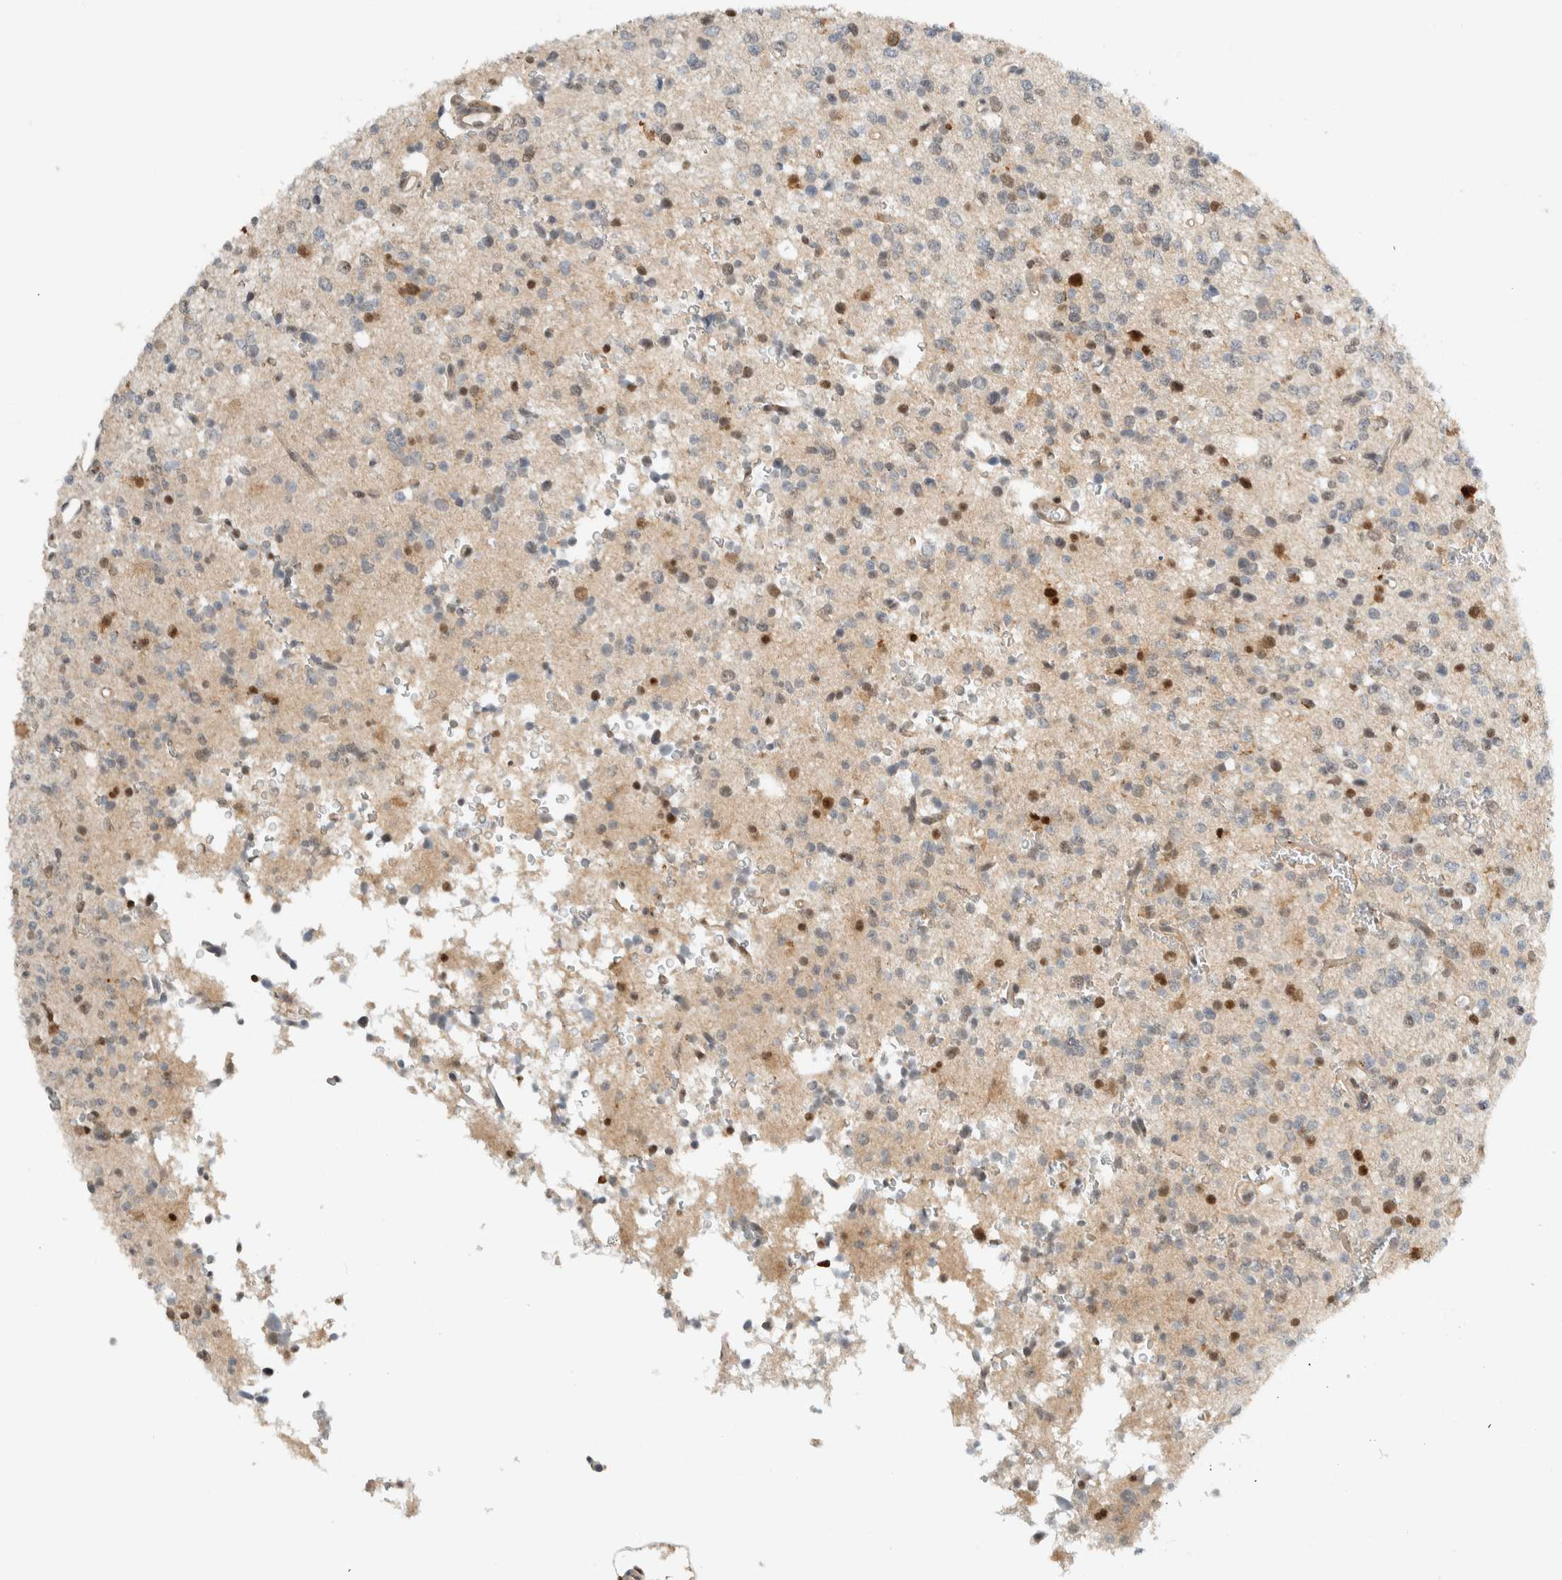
{"staining": {"intensity": "strong", "quantity": "<25%", "location": "nuclear"}, "tissue": "glioma", "cell_type": "Tumor cells", "image_type": "cancer", "snomed": [{"axis": "morphology", "description": "Glioma, malignant, High grade"}, {"axis": "topography", "description": "Brain"}], "caption": "Strong nuclear staining for a protein is identified in approximately <25% of tumor cells of high-grade glioma (malignant) using immunohistochemistry.", "gene": "TFE3", "patient": {"sex": "female", "age": 62}}